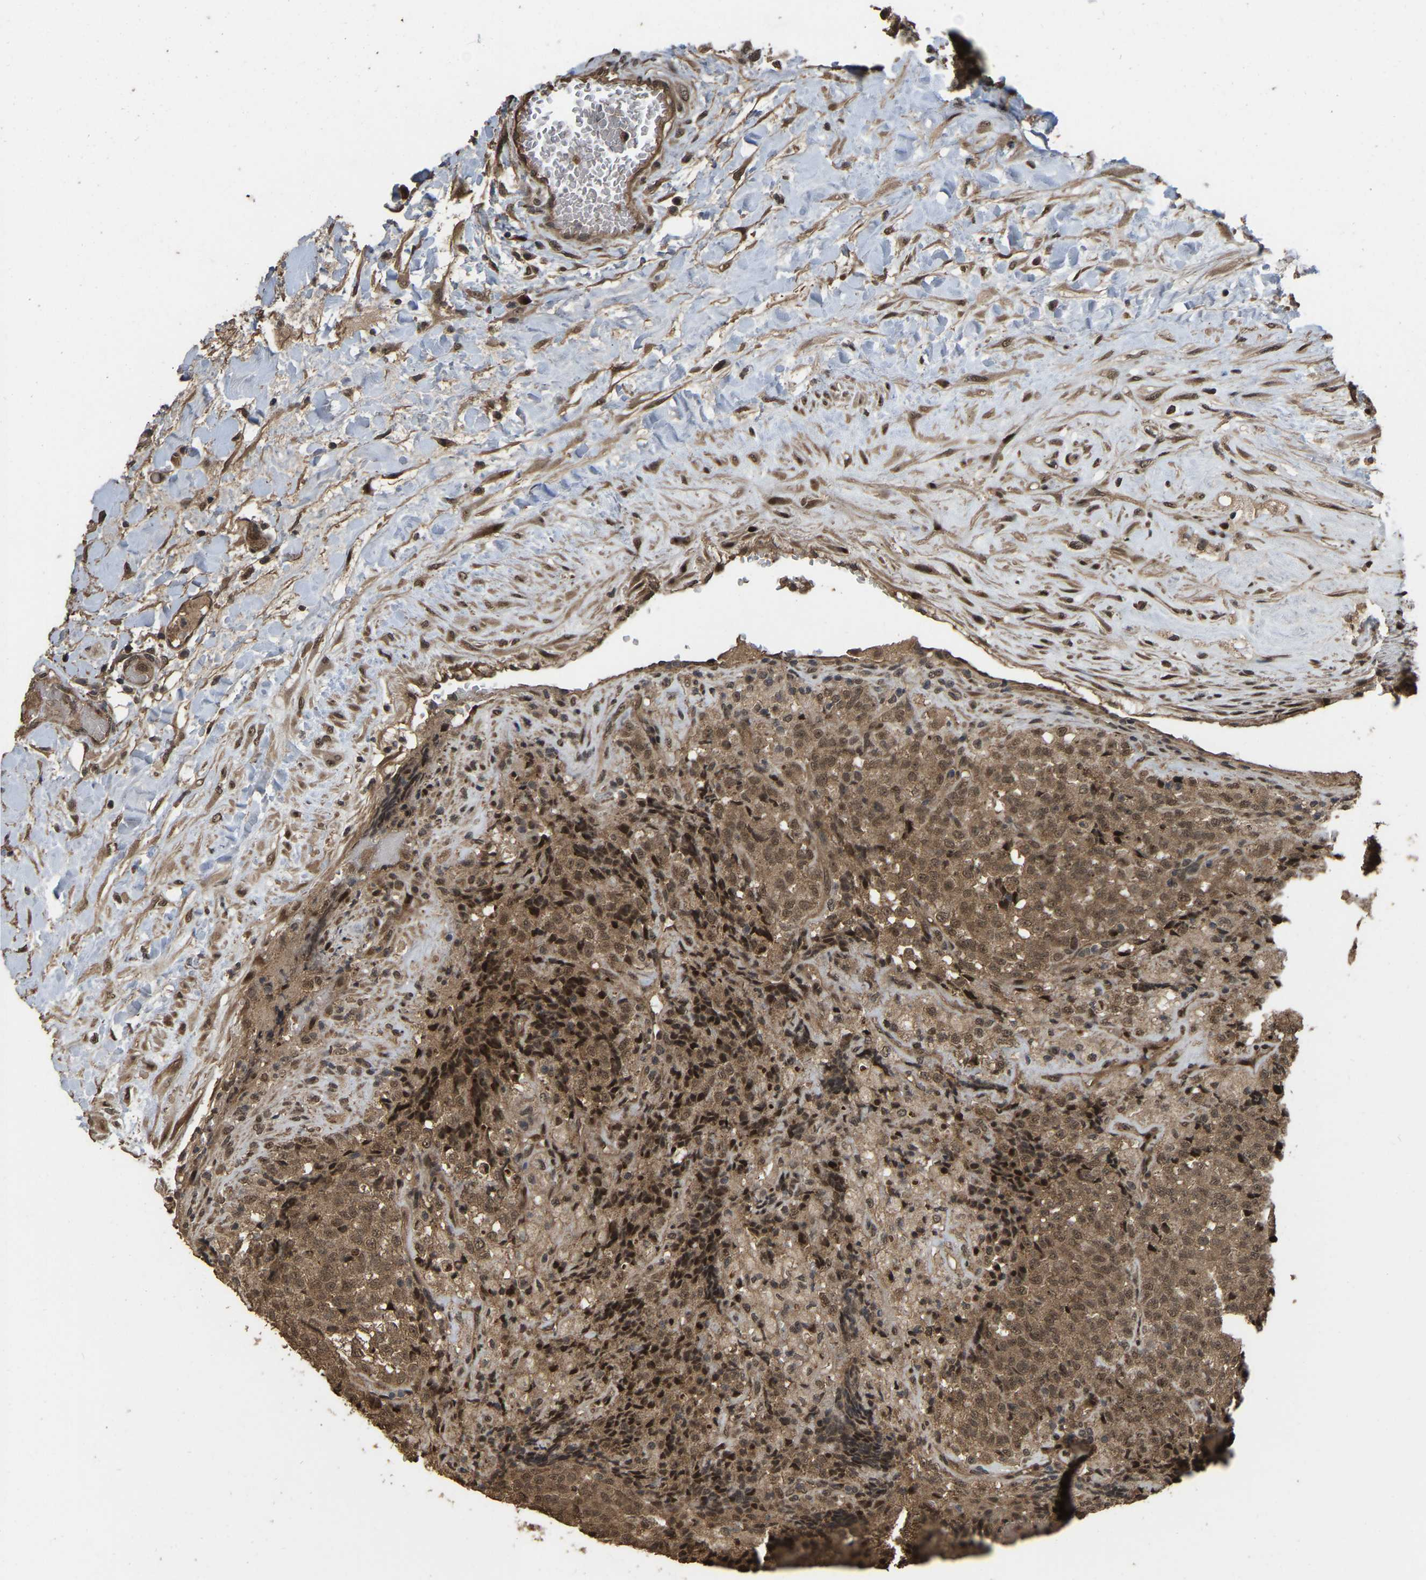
{"staining": {"intensity": "moderate", "quantity": ">75%", "location": "cytoplasmic/membranous"}, "tissue": "testis cancer", "cell_type": "Tumor cells", "image_type": "cancer", "snomed": [{"axis": "morphology", "description": "Seminoma, NOS"}, {"axis": "topography", "description": "Testis"}], "caption": "Human testis seminoma stained with a protein marker reveals moderate staining in tumor cells.", "gene": "ARHGAP23", "patient": {"sex": "male", "age": 59}}